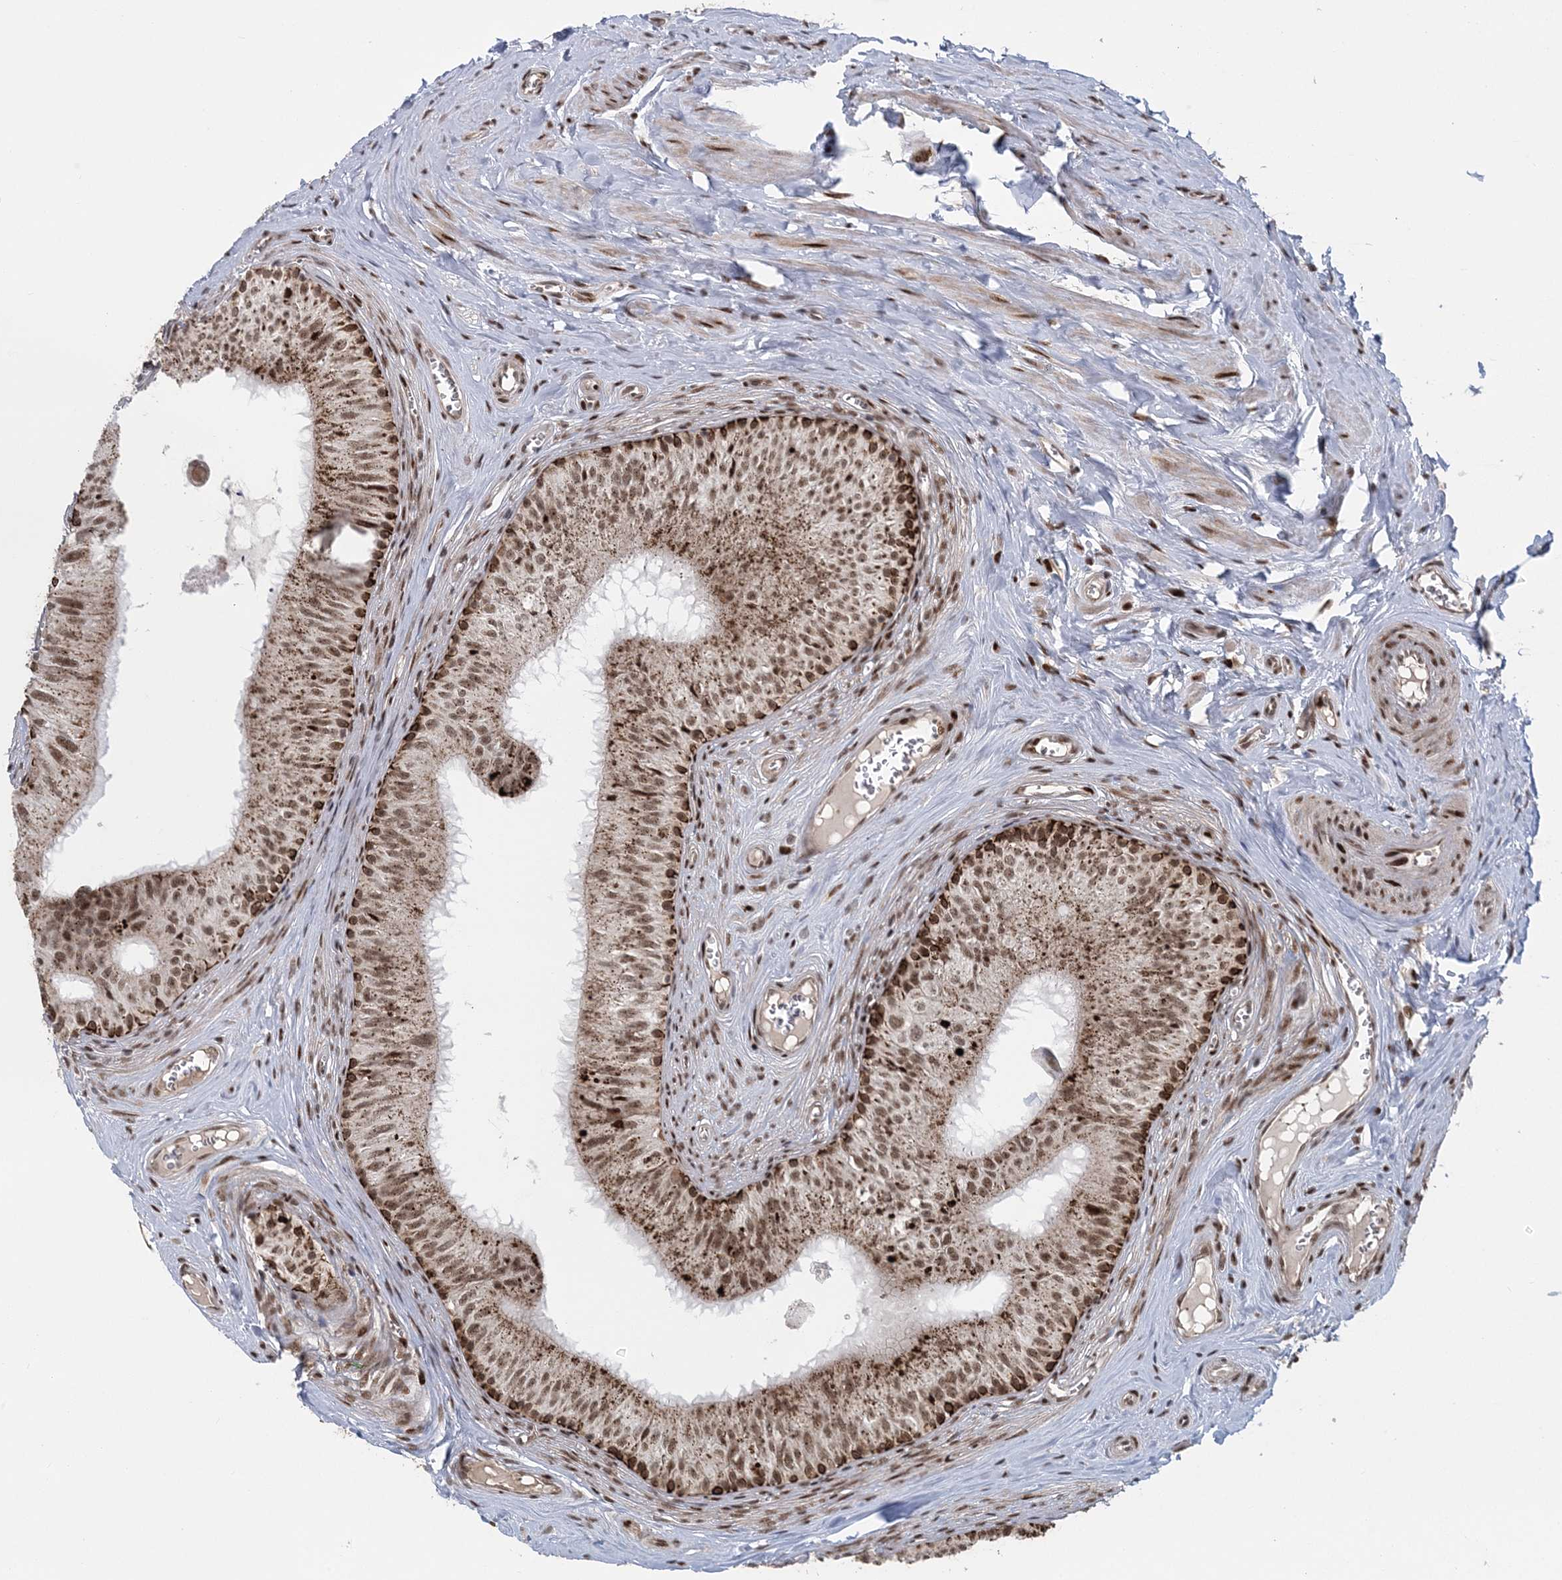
{"staining": {"intensity": "strong", "quantity": ">75%", "location": "cytoplasmic/membranous,nuclear"}, "tissue": "epididymis", "cell_type": "Glandular cells", "image_type": "normal", "snomed": [{"axis": "morphology", "description": "Normal tissue, NOS"}, {"axis": "topography", "description": "Epididymis"}], "caption": "High-power microscopy captured an IHC micrograph of unremarkable epididymis, revealing strong cytoplasmic/membranous,nuclear staining in about >75% of glandular cells.", "gene": "CWC22", "patient": {"sex": "male", "age": 46}}